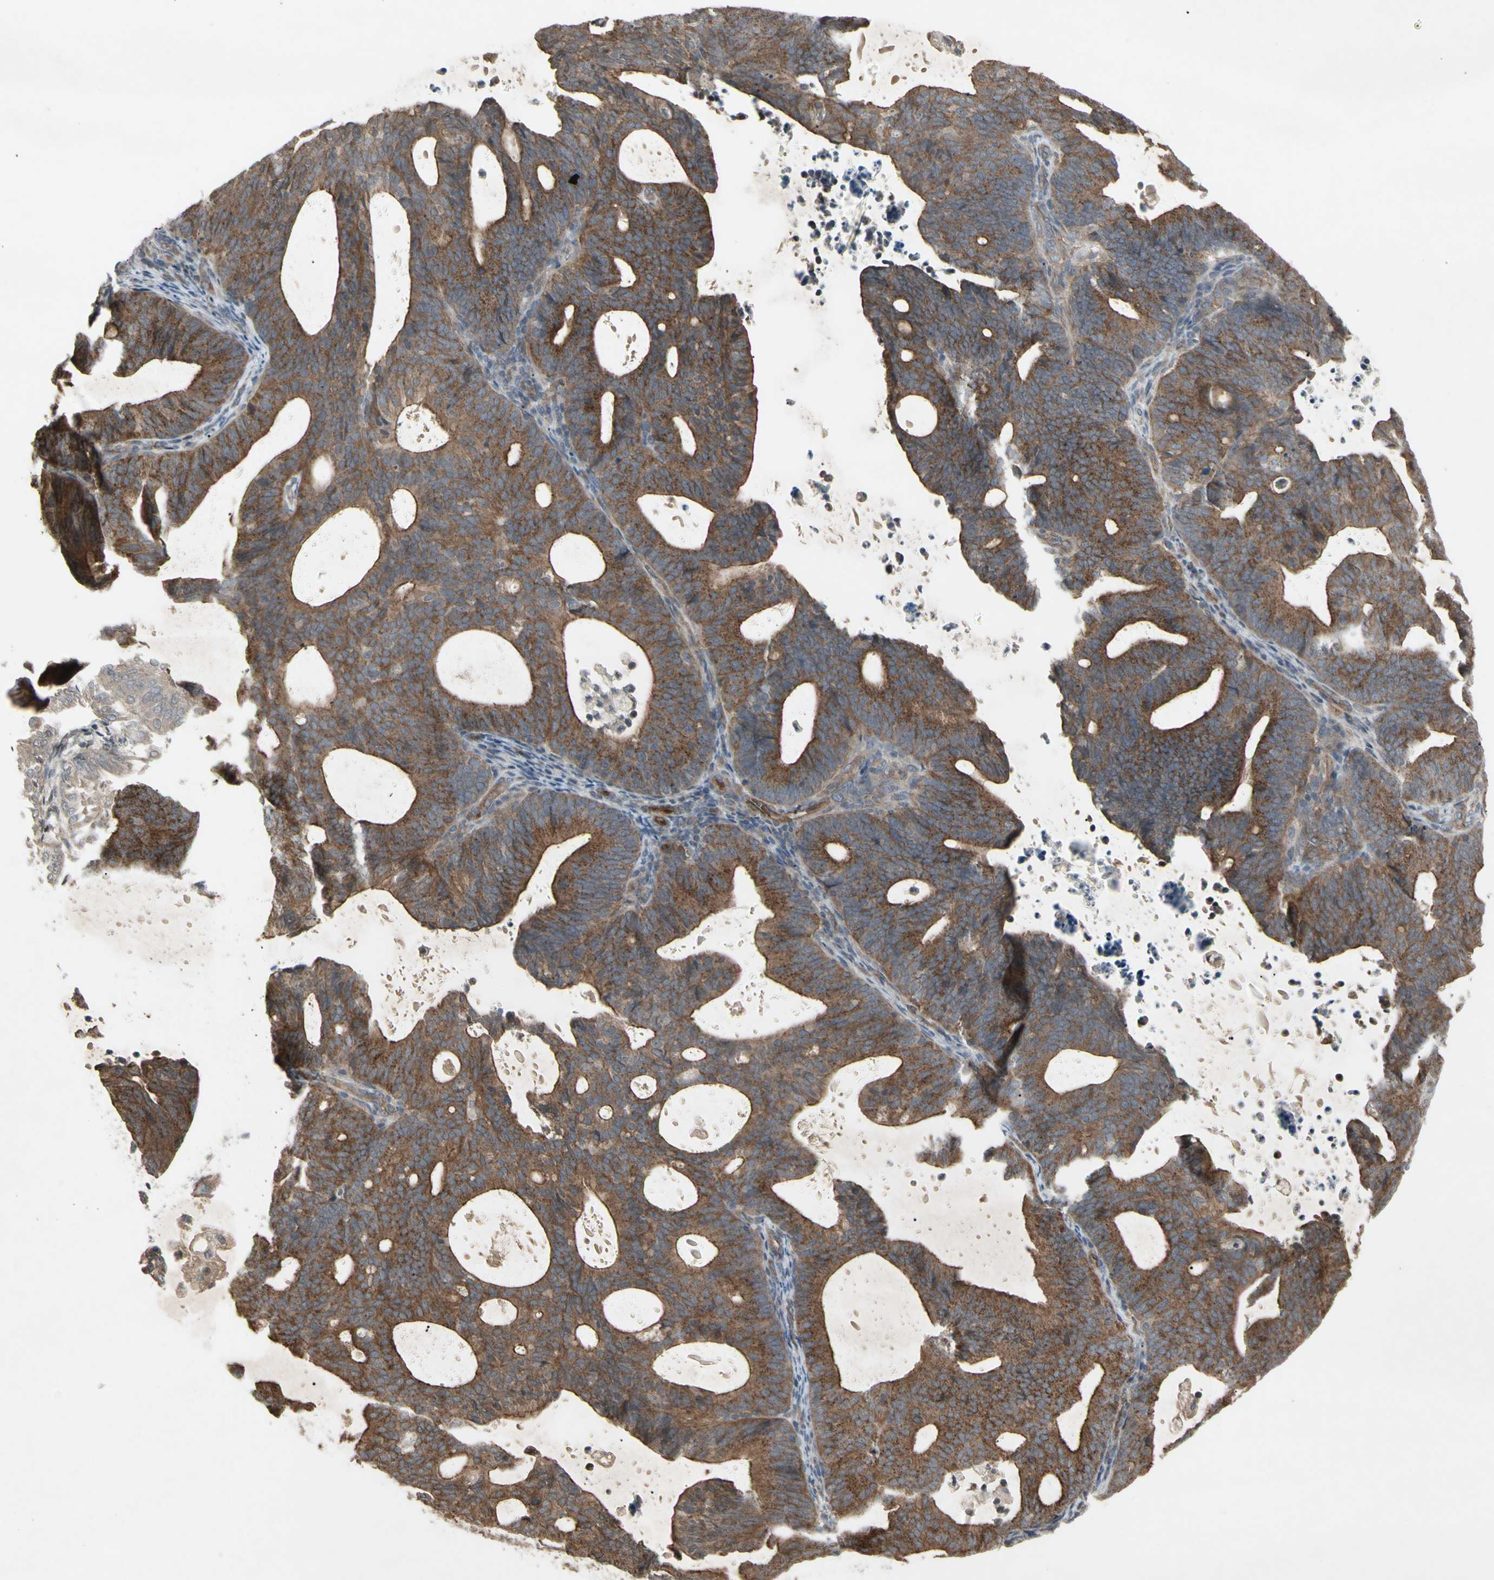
{"staining": {"intensity": "moderate", "quantity": ">75%", "location": "cytoplasmic/membranous"}, "tissue": "endometrial cancer", "cell_type": "Tumor cells", "image_type": "cancer", "snomed": [{"axis": "morphology", "description": "Adenocarcinoma, NOS"}, {"axis": "topography", "description": "Uterus"}], "caption": "Immunohistochemical staining of endometrial adenocarcinoma reveals medium levels of moderate cytoplasmic/membranous expression in approximately >75% of tumor cells.", "gene": "JAG1", "patient": {"sex": "female", "age": 83}}